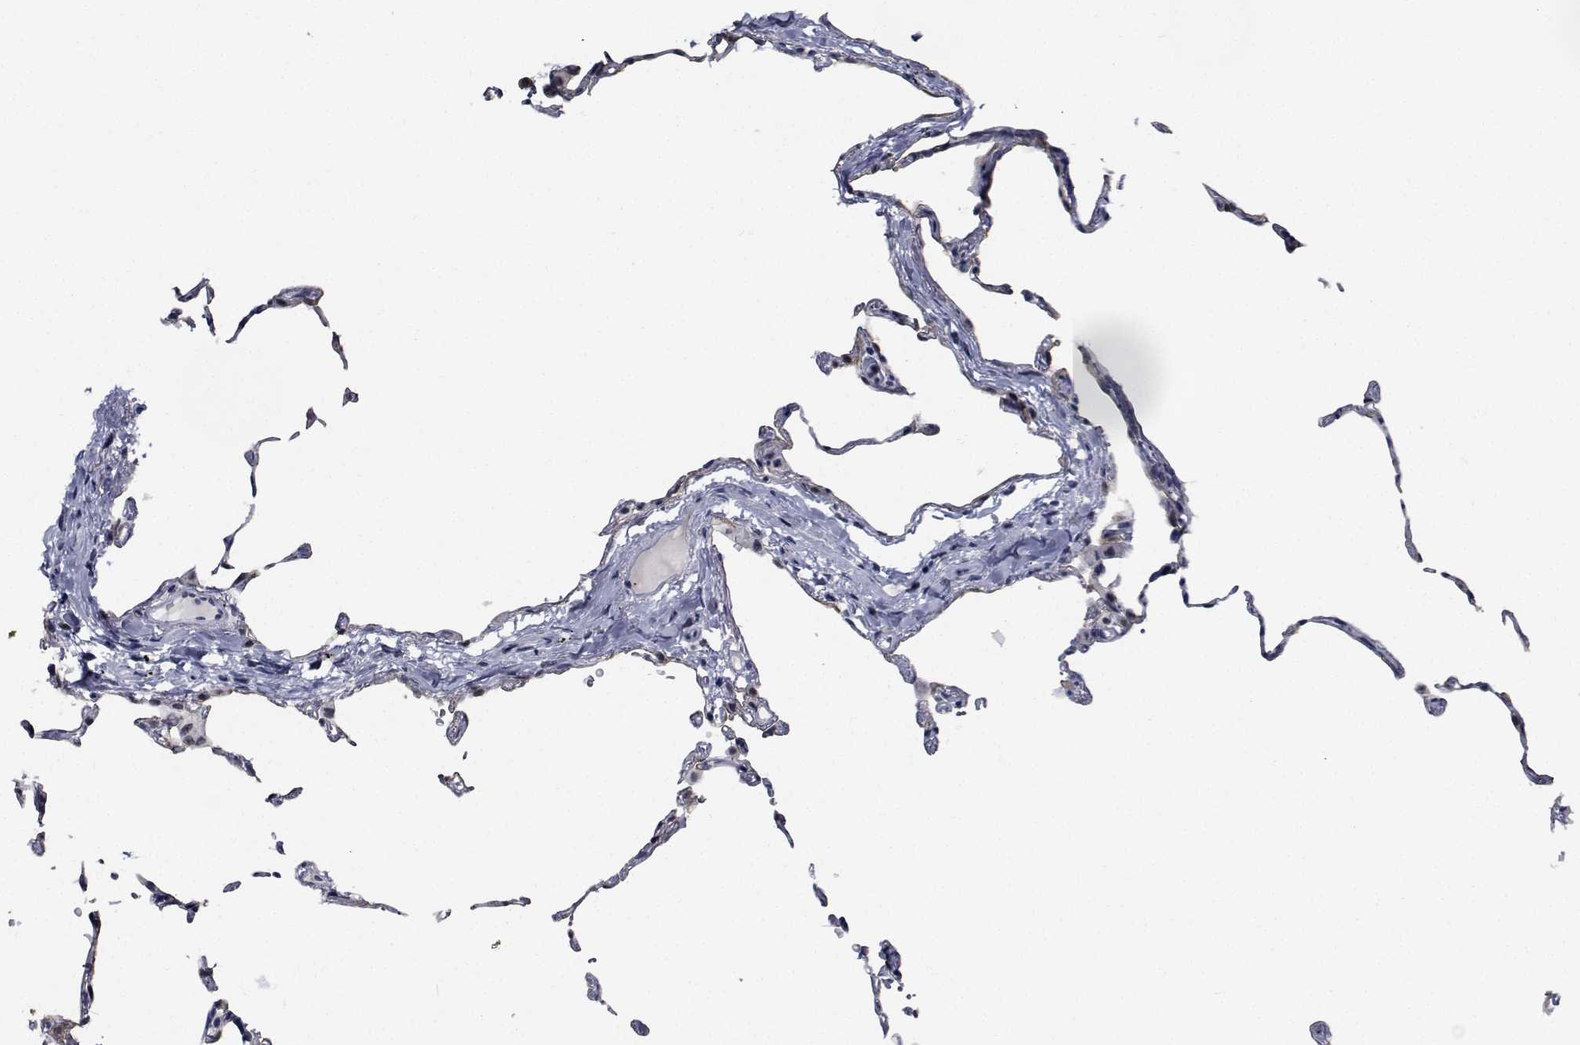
{"staining": {"intensity": "negative", "quantity": "none", "location": "none"}, "tissue": "lung", "cell_type": "Alveolar cells", "image_type": "normal", "snomed": [{"axis": "morphology", "description": "Normal tissue, NOS"}, {"axis": "topography", "description": "Lung"}], "caption": "This micrograph is of benign lung stained with IHC to label a protein in brown with the nuclei are counter-stained blue. There is no expression in alveolar cells. (DAB IHC, high magnification).", "gene": "NVL", "patient": {"sex": "female", "age": 57}}